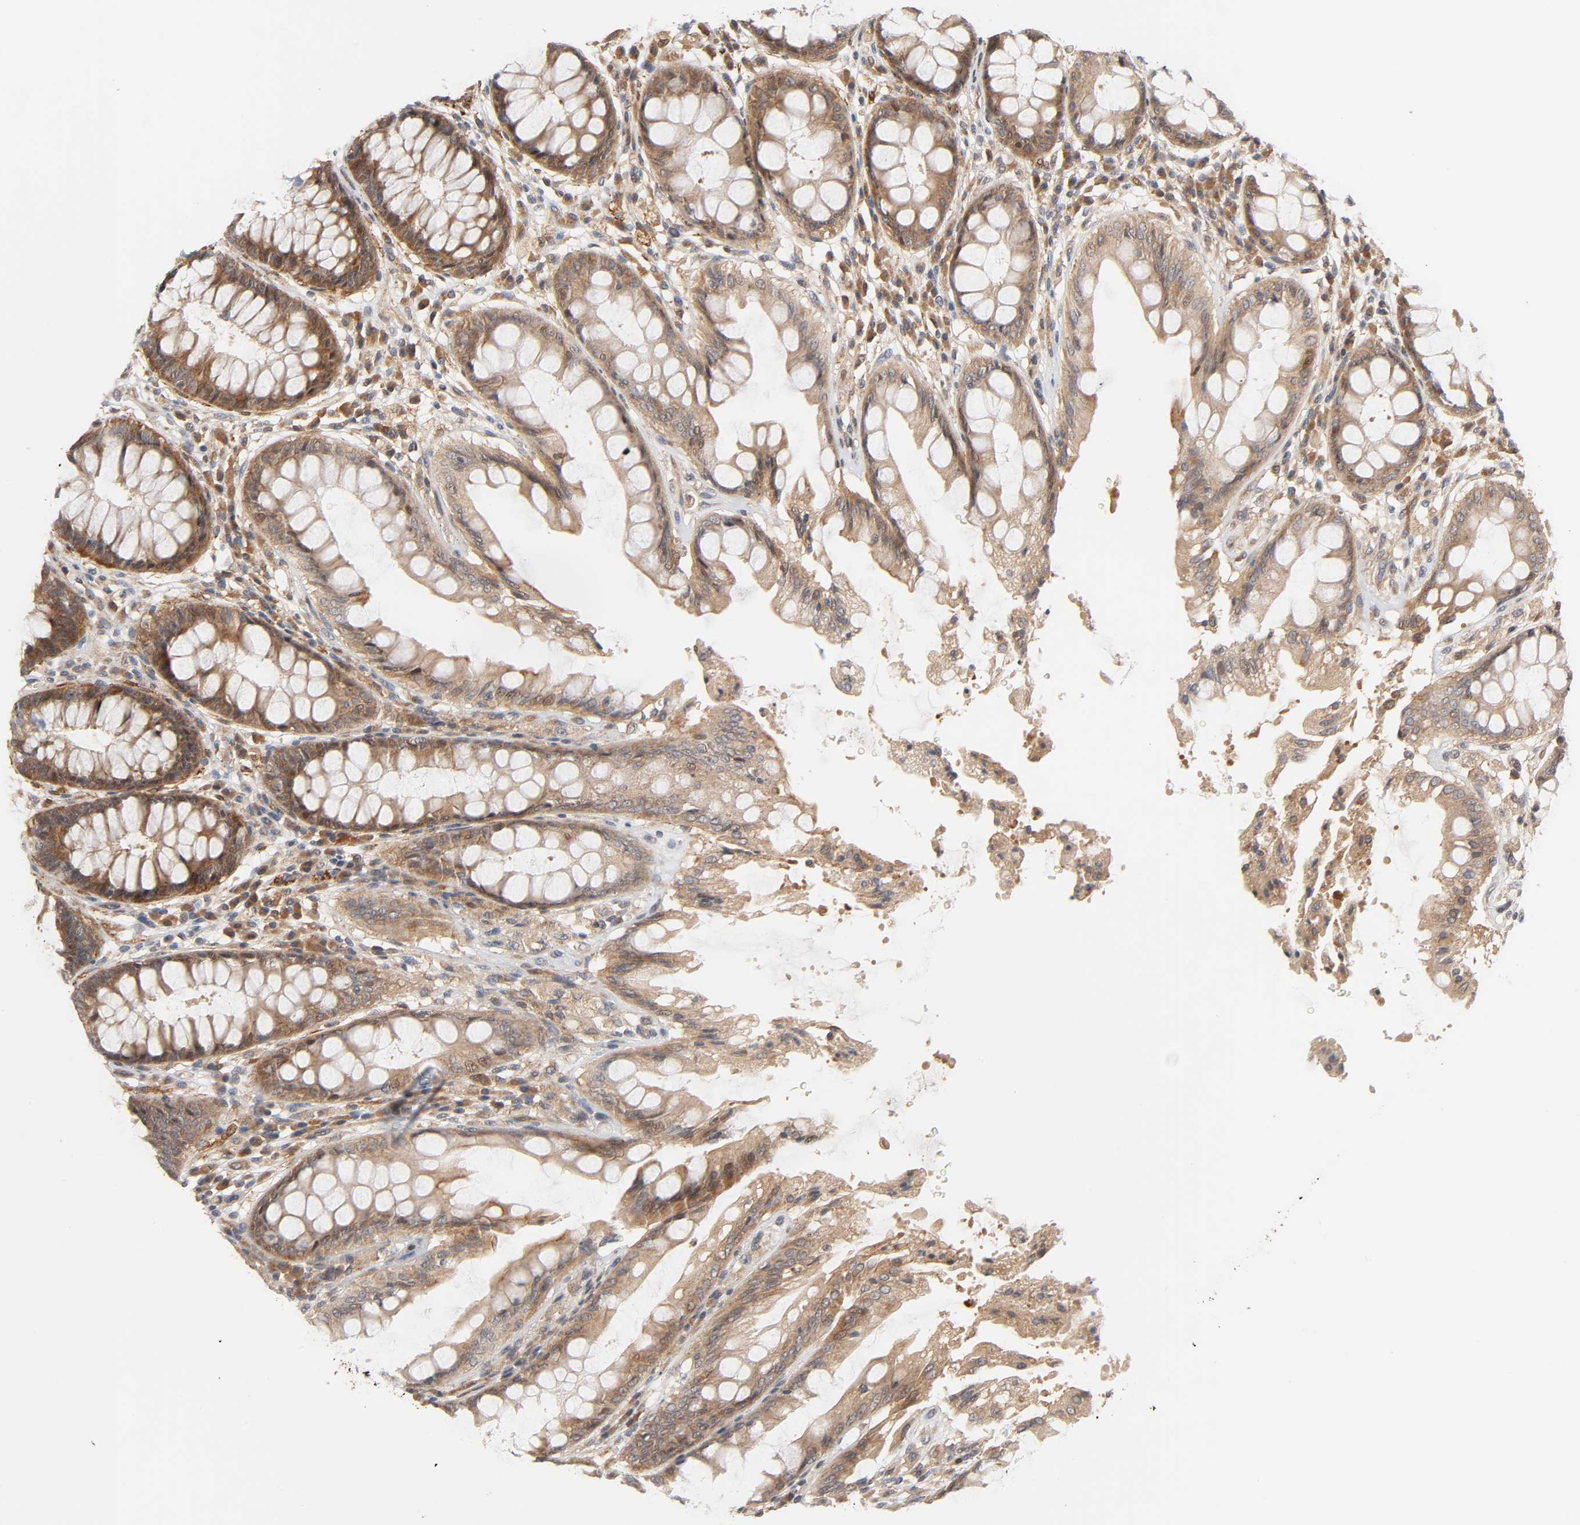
{"staining": {"intensity": "strong", "quantity": ">75%", "location": "cytoplasmic/membranous,nuclear"}, "tissue": "rectum", "cell_type": "Glandular cells", "image_type": "normal", "snomed": [{"axis": "morphology", "description": "Normal tissue, NOS"}, {"axis": "topography", "description": "Rectum"}], "caption": "This photomicrograph demonstrates immunohistochemistry staining of normal rectum, with high strong cytoplasmic/membranous,nuclear expression in approximately >75% of glandular cells.", "gene": "NEMF", "patient": {"sex": "female", "age": 46}}